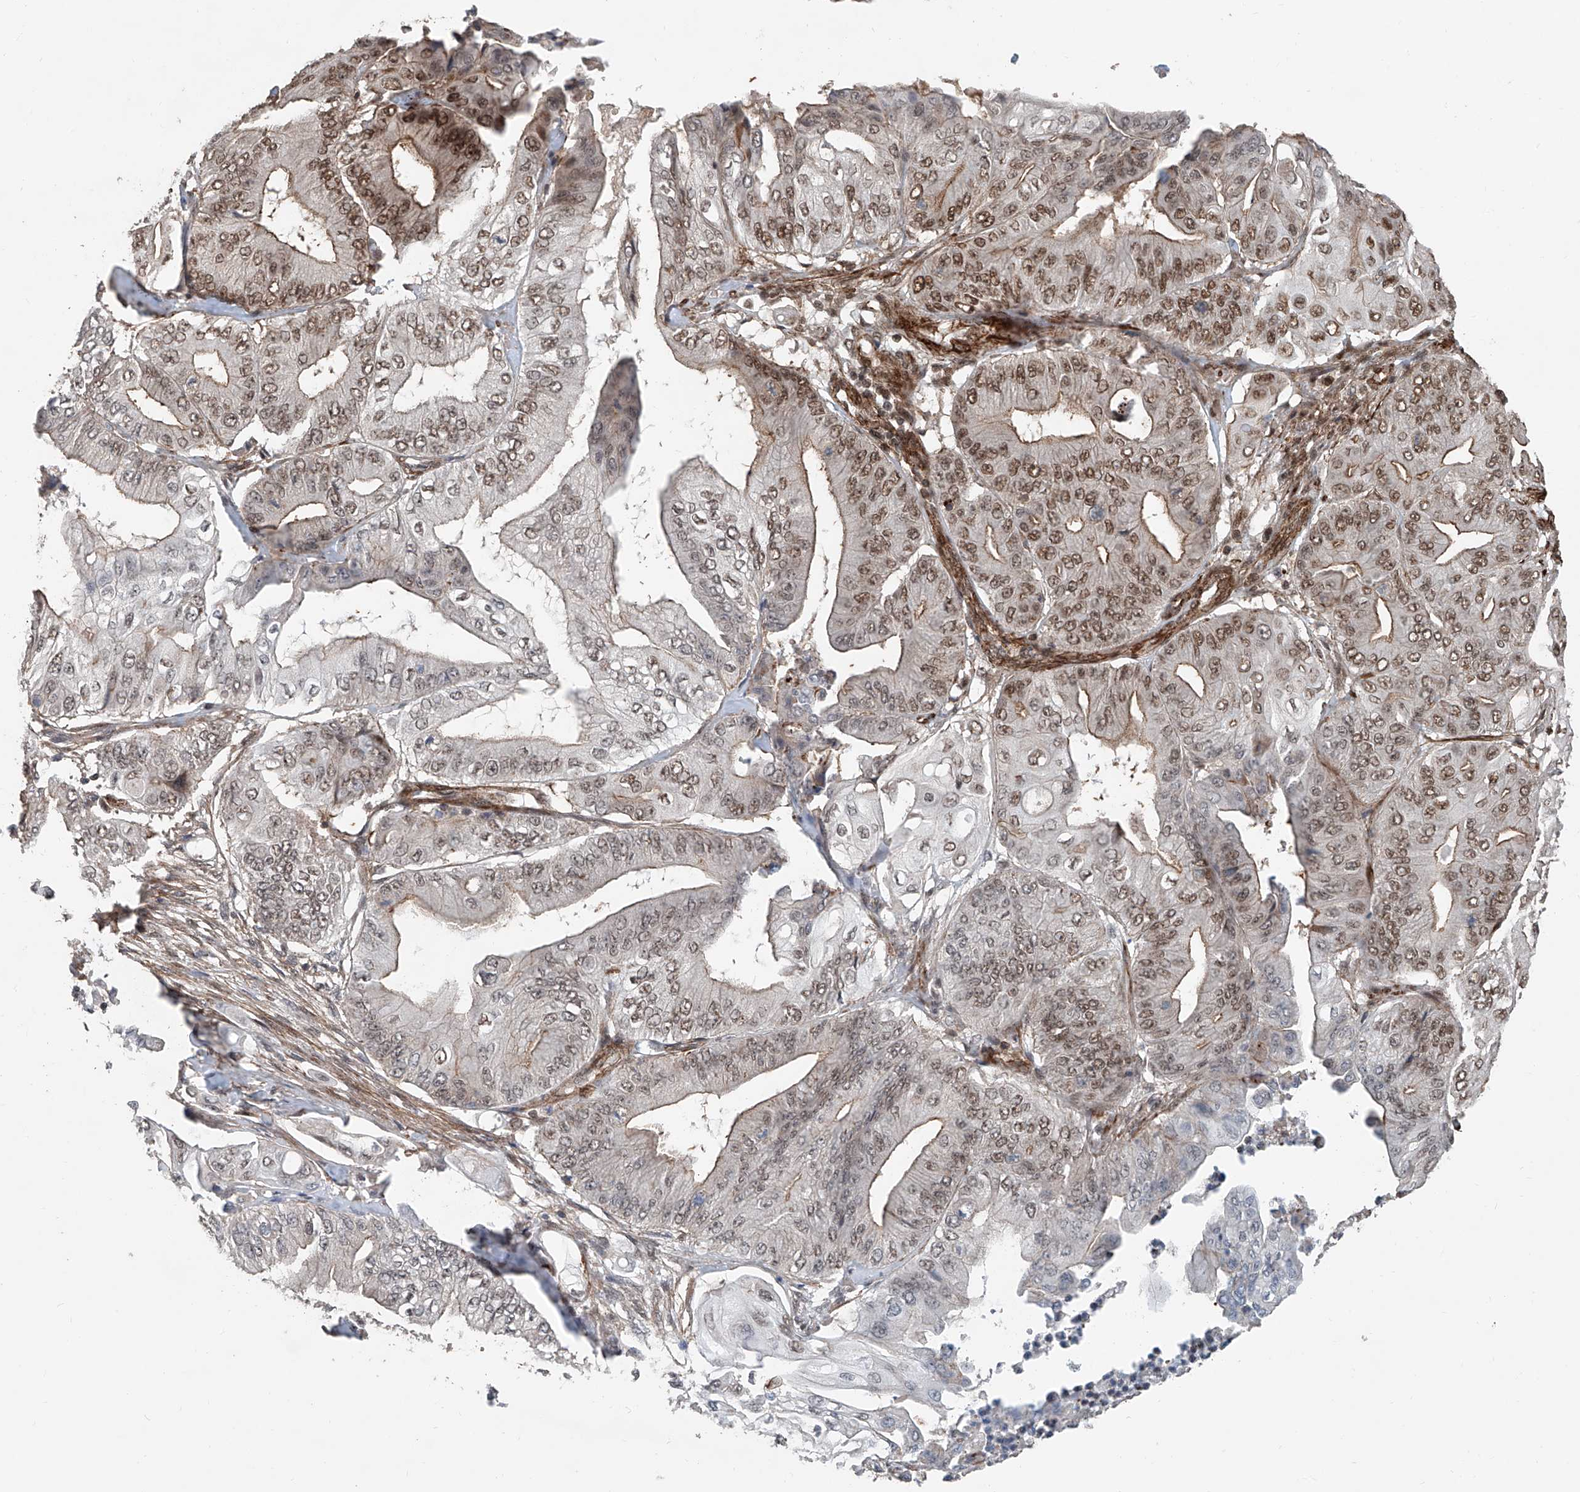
{"staining": {"intensity": "moderate", "quantity": "25%-75%", "location": "cytoplasmic/membranous,nuclear"}, "tissue": "pancreatic cancer", "cell_type": "Tumor cells", "image_type": "cancer", "snomed": [{"axis": "morphology", "description": "Adenocarcinoma, NOS"}, {"axis": "topography", "description": "Pancreas"}], "caption": "Immunohistochemical staining of pancreatic adenocarcinoma displays medium levels of moderate cytoplasmic/membranous and nuclear staining in approximately 25%-75% of tumor cells.", "gene": "SDE2", "patient": {"sex": "female", "age": 77}}